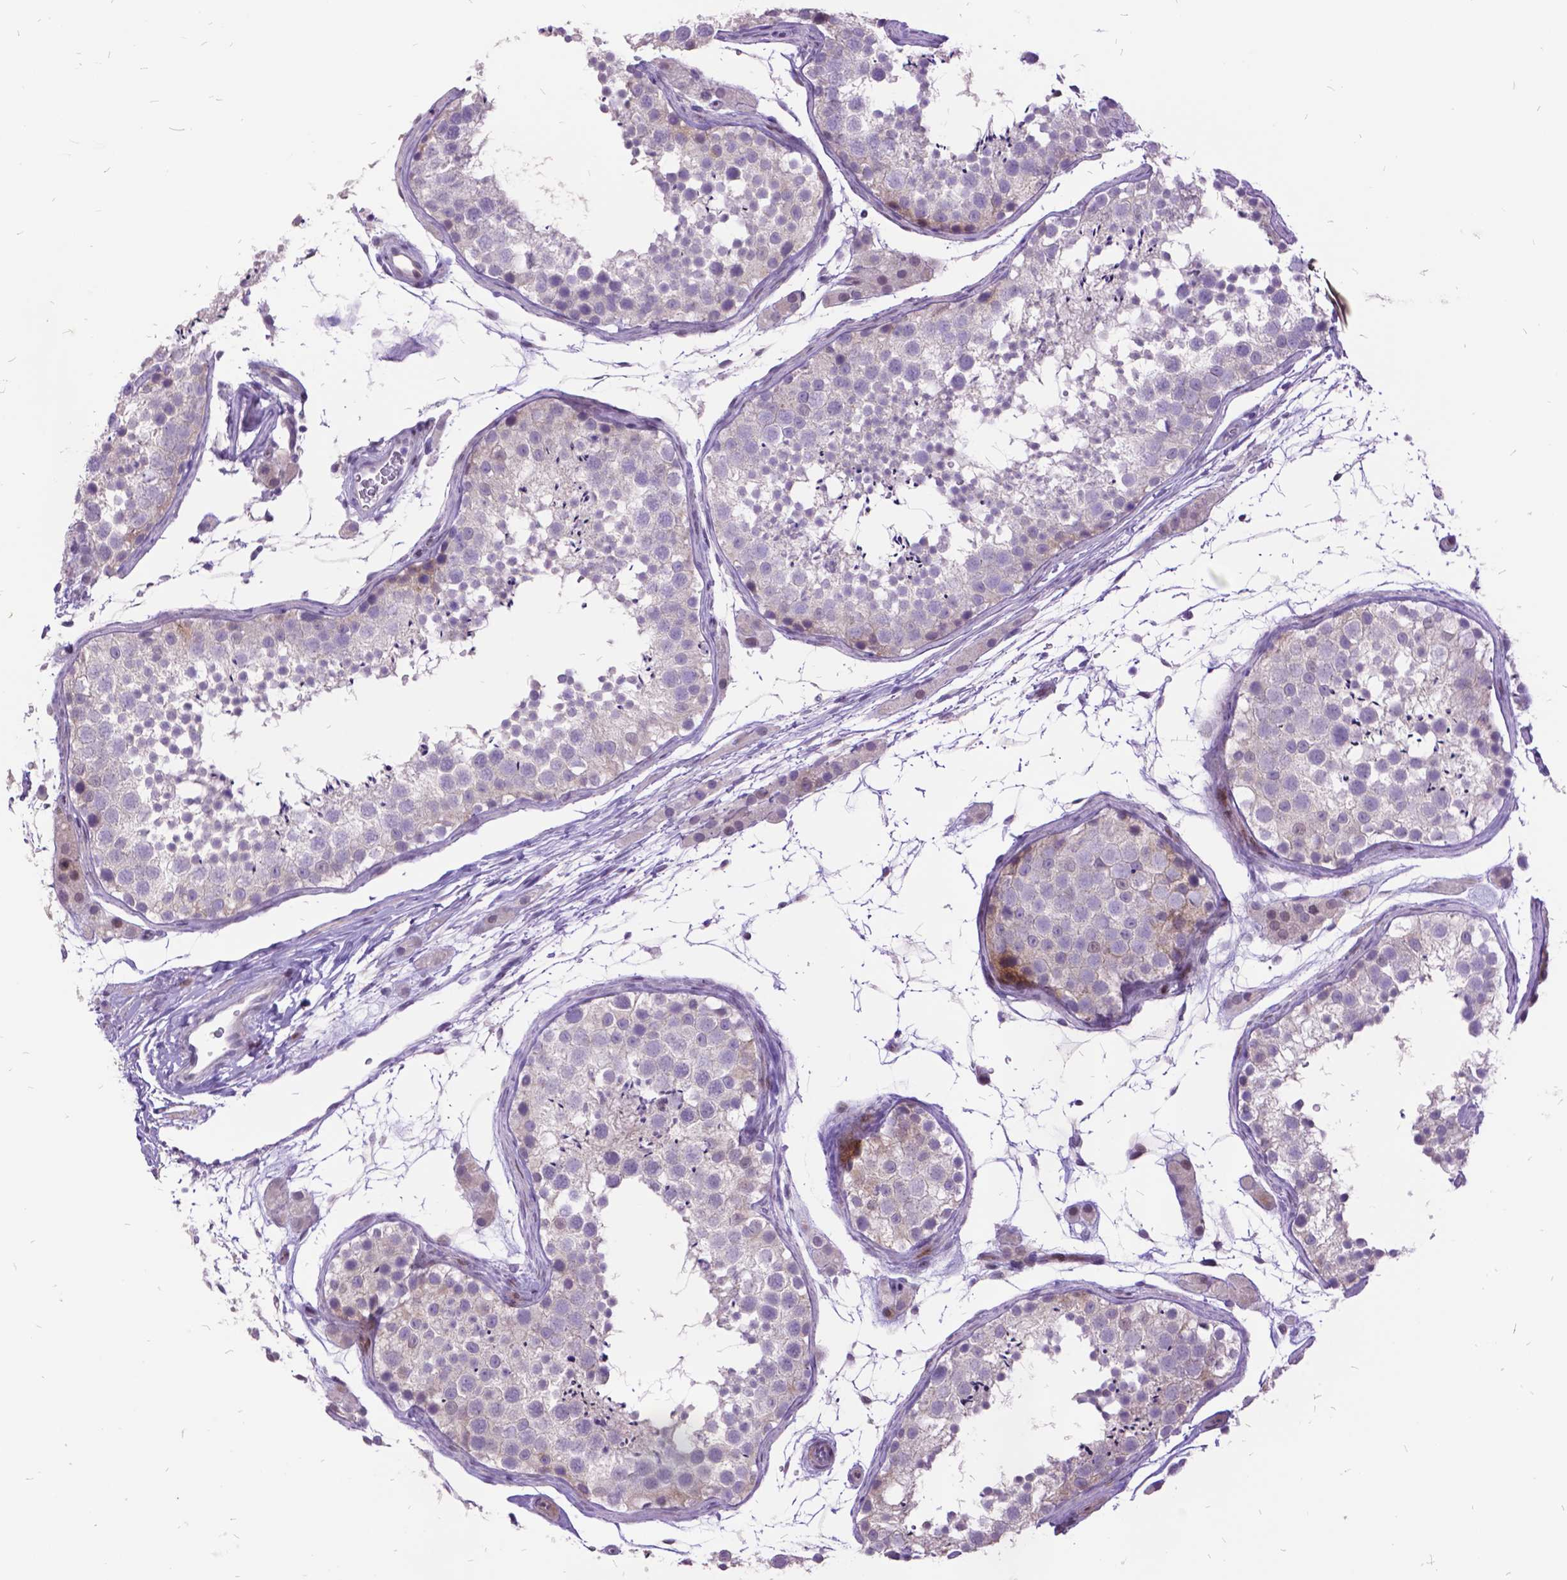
{"staining": {"intensity": "negative", "quantity": "none", "location": "none"}, "tissue": "testis", "cell_type": "Cells in seminiferous ducts", "image_type": "normal", "snomed": [{"axis": "morphology", "description": "Normal tissue, NOS"}, {"axis": "topography", "description": "Testis"}], "caption": "Cells in seminiferous ducts show no significant staining in benign testis. (Brightfield microscopy of DAB immunohistochemistry at high magnification).", "gene": "ITGB6", "patient": {"sex": "male", "age": 41}}